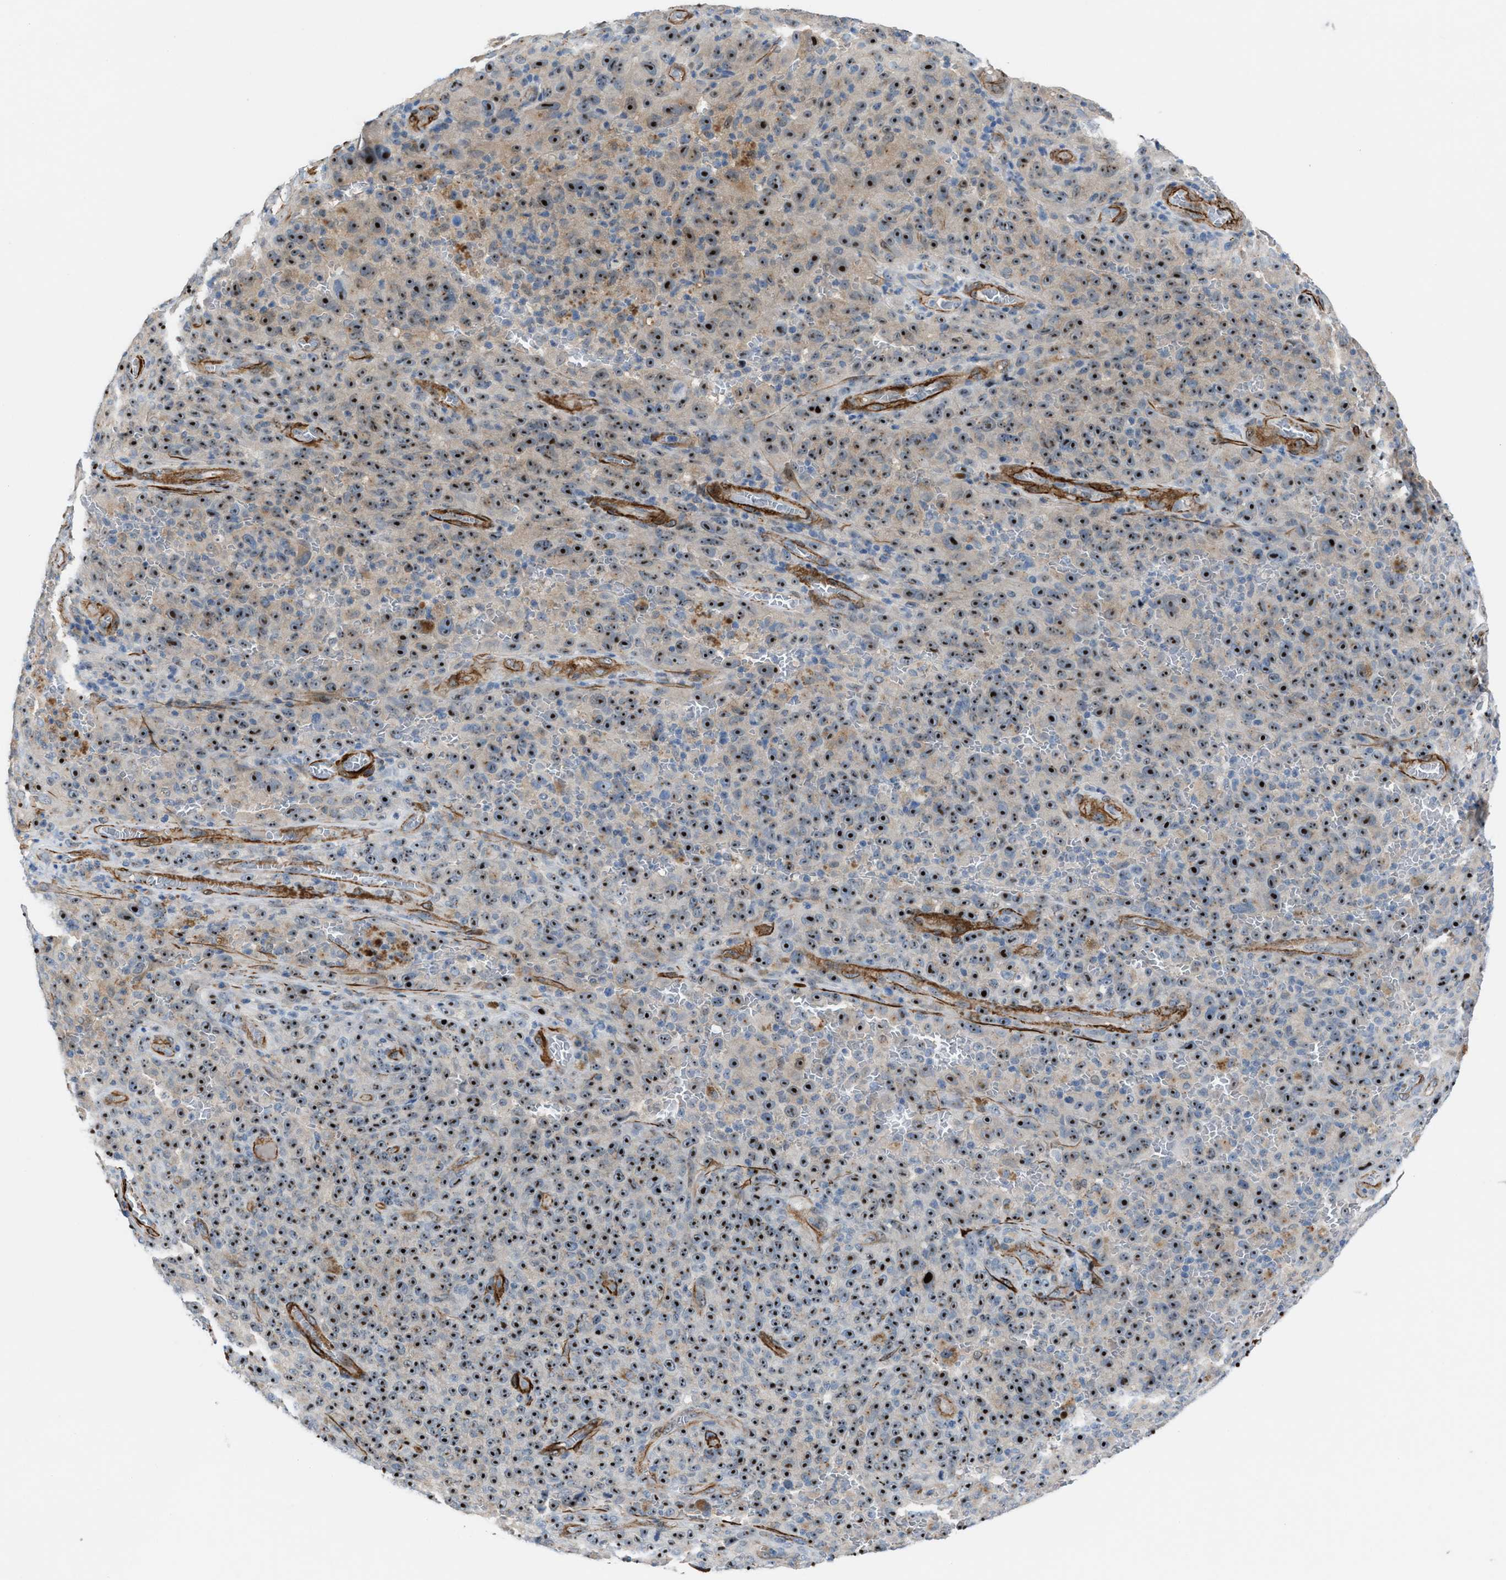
{"staining": {"intensity": "strong", "quantity": ">75%", "location": "nuclear"}, "tissue": "melanoma", "cell_type": "Tumor cells", "image_type": "cancer", "snomed": [{"axis": "morphology", "description": "Malignant melanoma, NOS"}, {"axis": "topography", "description": "Skin"}], "caption": "A brown stain highlights strong nuclear positivity of a protein in malignant melanoma tumor cells. The staining was performed using DAB (3,3'-diaminobenzidine) to visualize the protein expression in brown, while the nuclei were stained in blue with hematoxylin (Magnification: 20x).", "gene": "NQO2", "patient": {"sex": "female", "age": 82}}